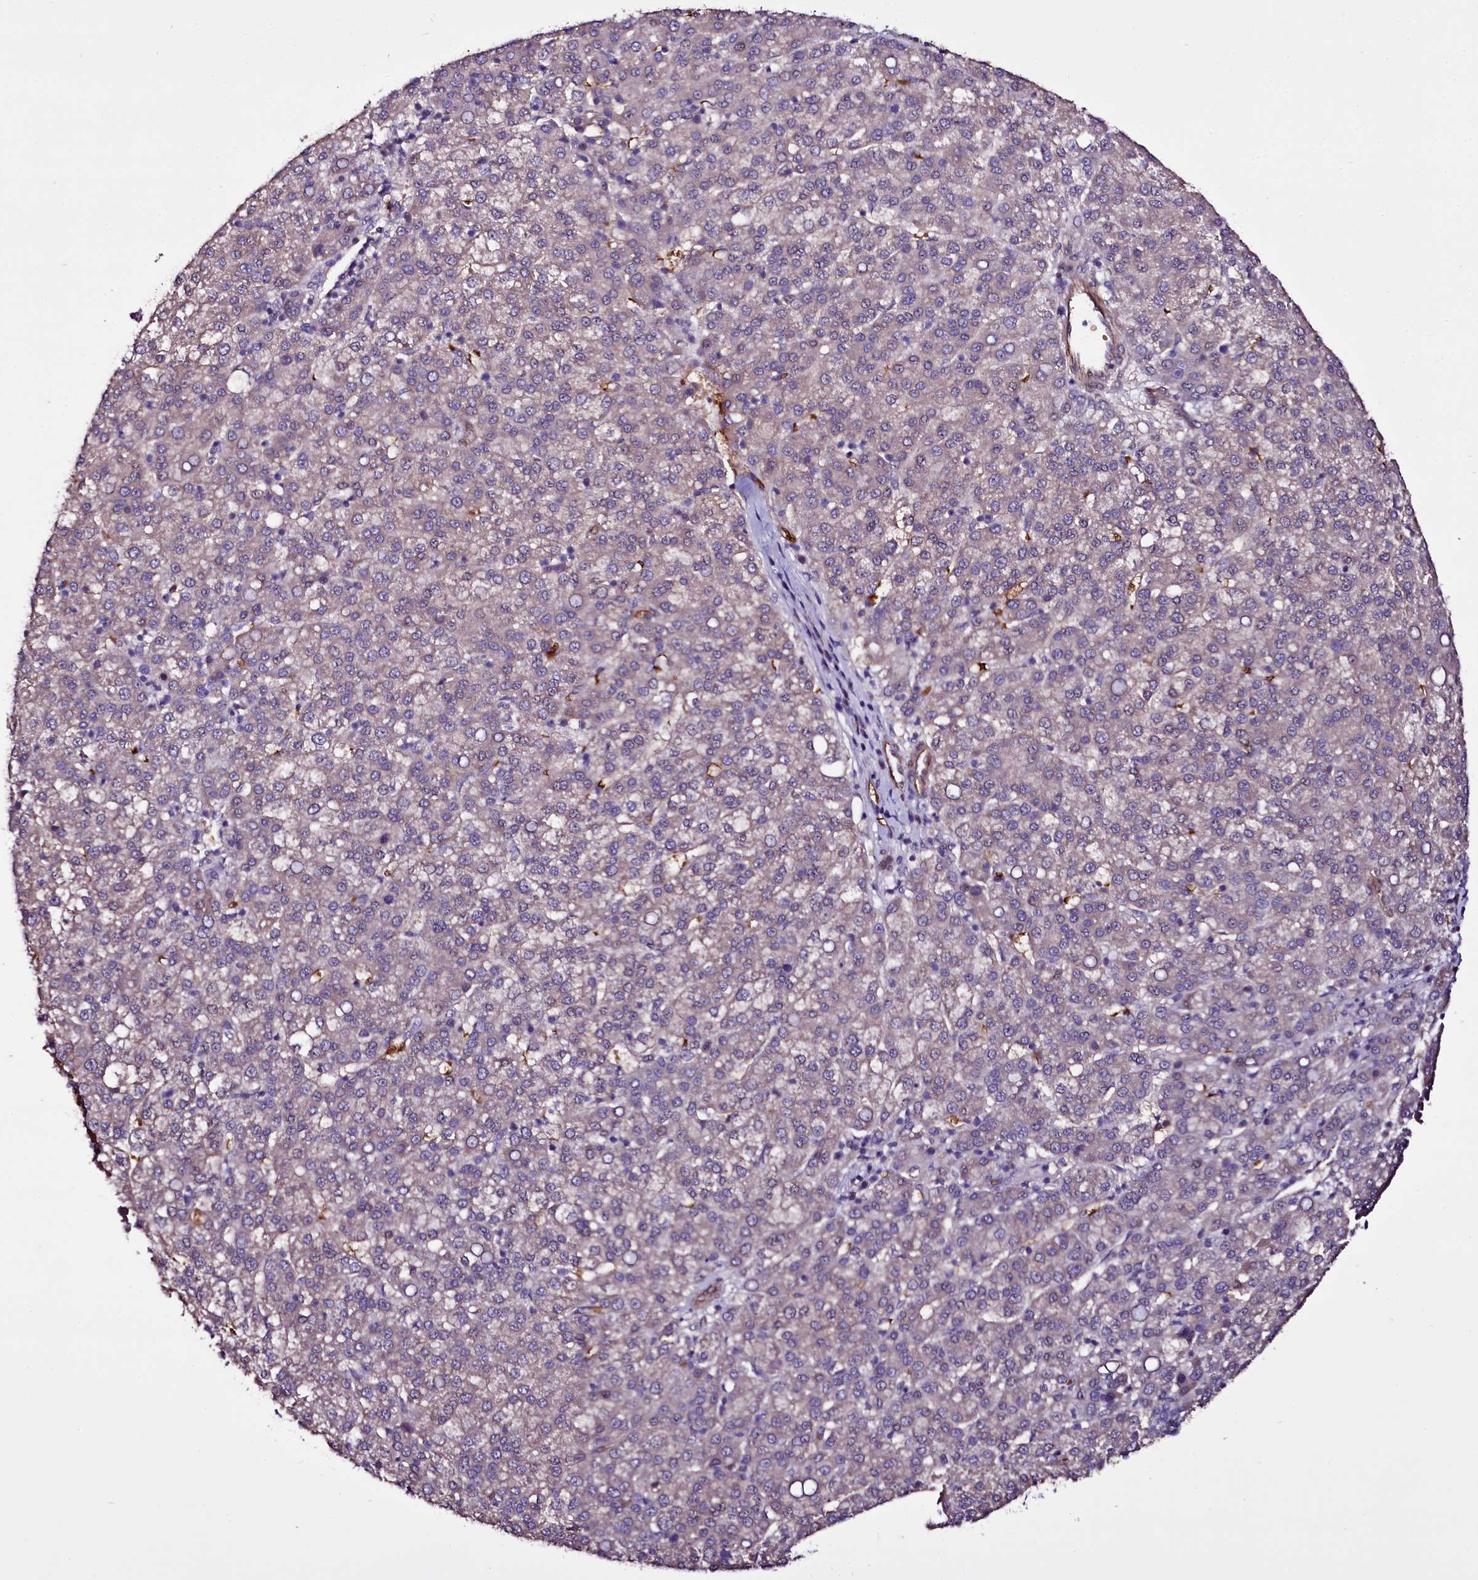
{"staining": {"intensity": "negative", "quantity": "none", "location": "none"}, "tissue": "liver cancer", "cell_type": "Tumor cells", "image_type": "cancer", "snomed": [{"axis": "morphology", "description": "Carcinoma, Hepatocellular, NOS"}, {"axis": "topography", "description": "Liver"}], "caption": "The histopathology image reveals no staining of tumor cells in liver cancer. Nuclei are stained in blue.", "gene": "MEX3C", "patient": {"sex": "female", "age": 58}}